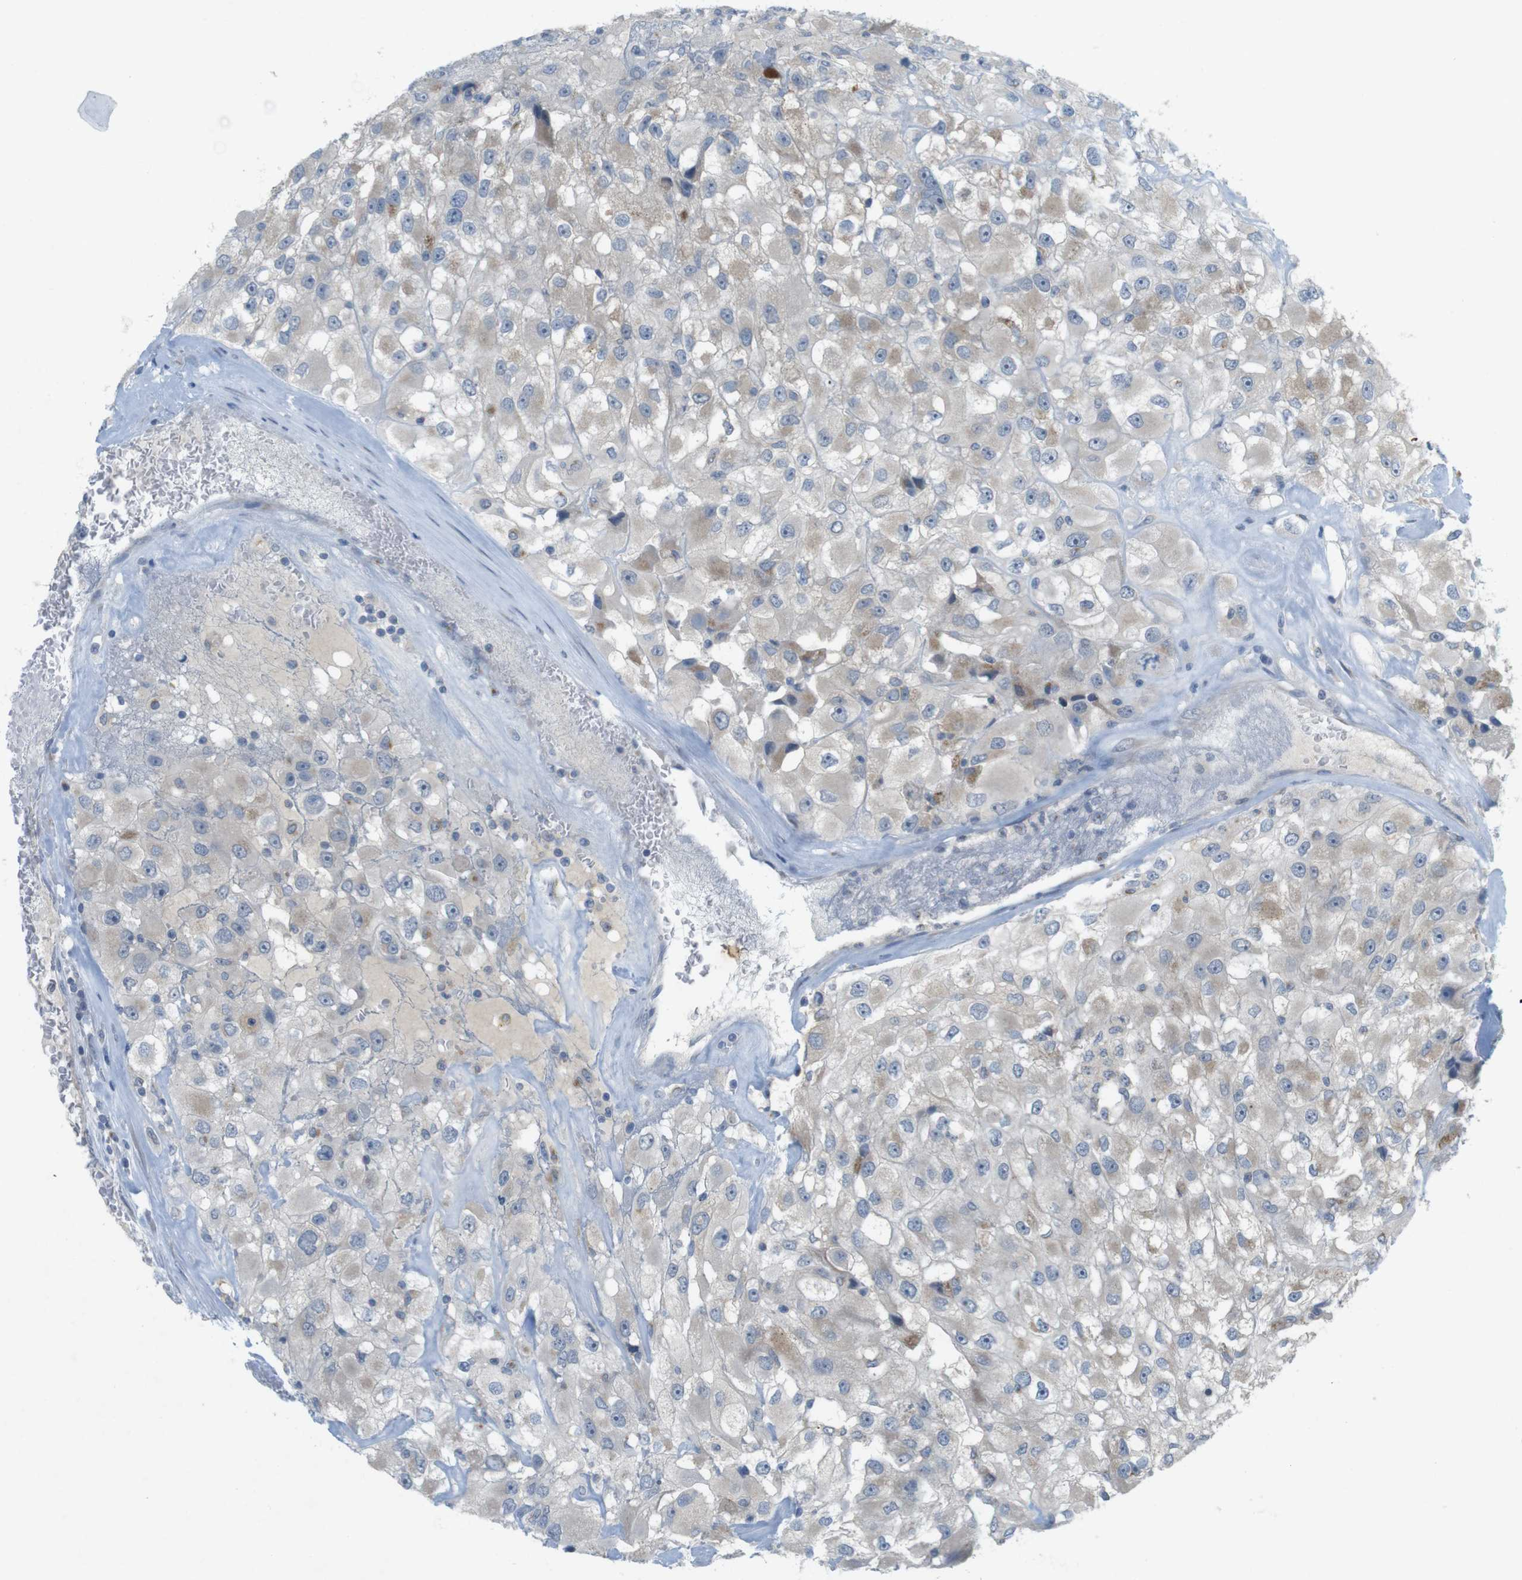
{"staining": {"intensity": "weak", "quantity": "<25%", "location": "cytoplasmic/membranous"}, "tissue": "renal cancer", "cell_type": "Tumor cells", "image_type": "cancer", "snomed": [{"axis": "morphology", "description": "Adenocarcinoma, NOS"}, {"axis": "topography", "description": "Kidney"}], "caption": "IHC histopathology image of adenocarcinoma (renal) stained for a protein (brown), which shows no expression in tumor cells.", "gene": "YIPF3", "patient": {"sex": "female", "age": 52}}